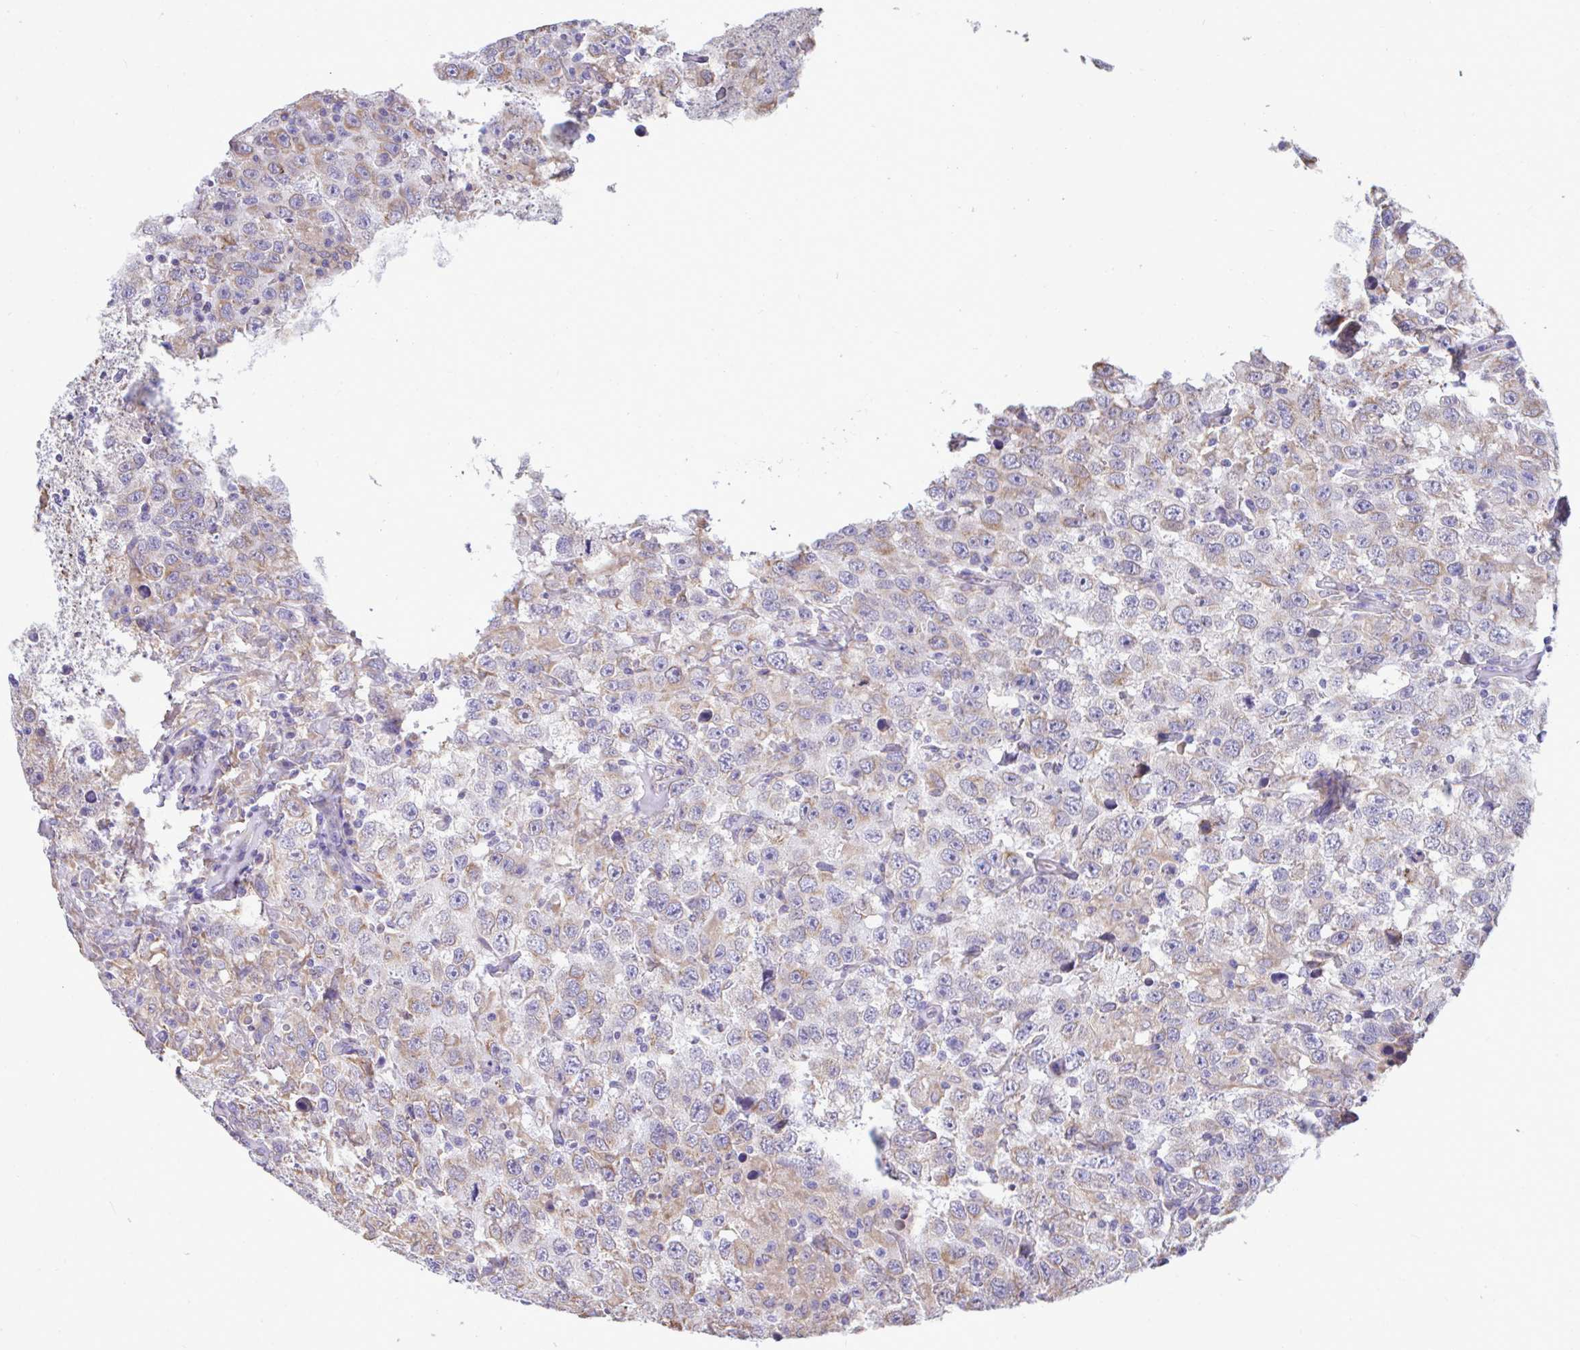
{"staining": {"intensity": "weak", "quantity": ">75%", "location": "cytoplasmic/membranous"}, "tissue": "testis cancer", "cell_type": "Tumor cells", "image_type": "cancer", "snomed": [{"axis": "morphology", "description": "Seminoma, NOS"}, {"axis": "topography", "description": "Testis"}], "caption": "IHC of human testis cancer exhibits low levels of weak cytoplasmic/membranous staining in about >75% of tumor cells.", "gene": "PIGK", "patient": {"sex": "male", "age": 41}}